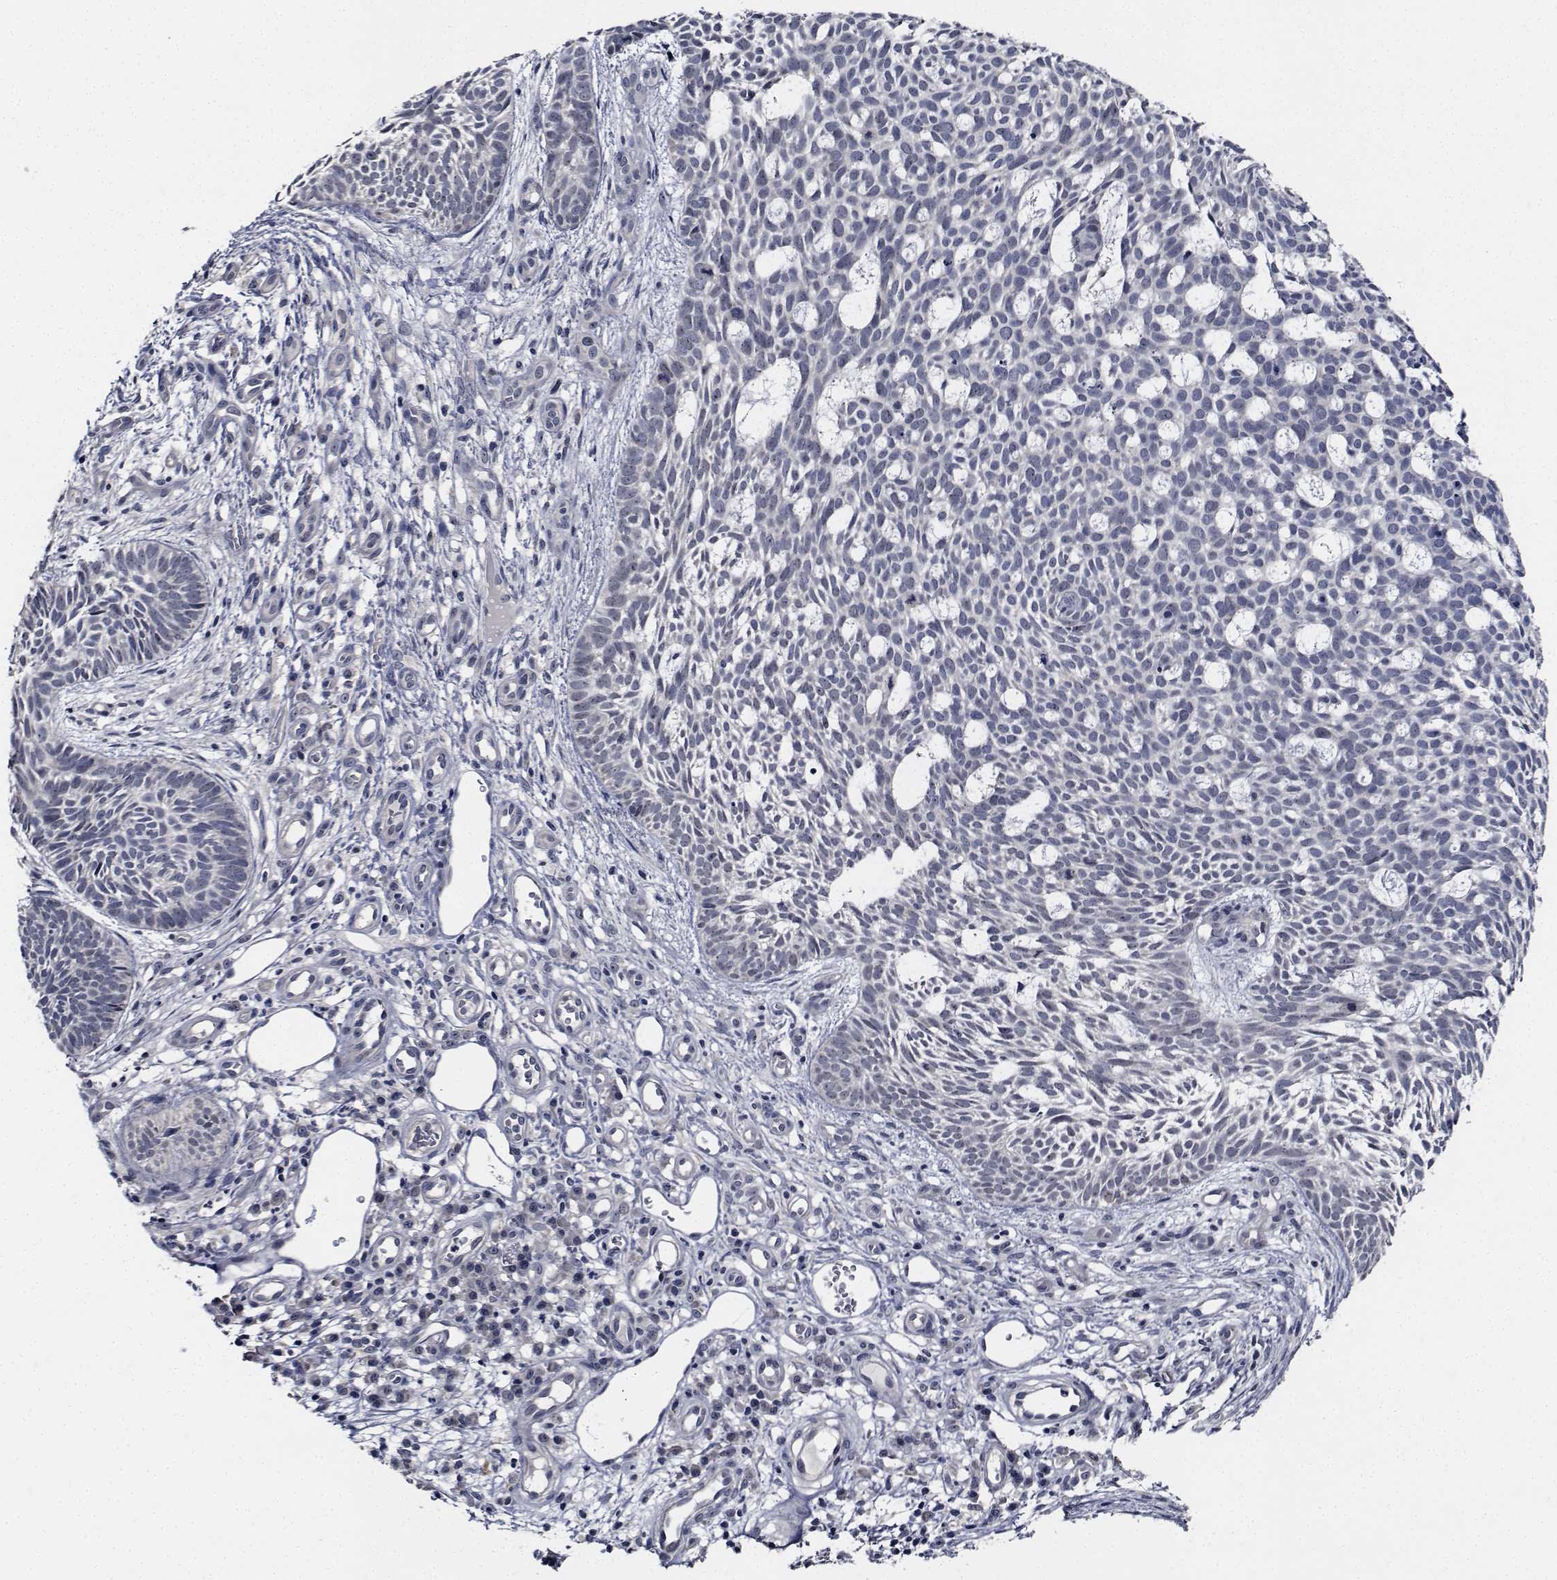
{"staining": {"intensity": "negative", "quantity": "none", "location": "none"}, "tissue": "skin cancer", "cell_type": "Tumor cells", "image_type": "cancer", "snomed": [{"axis": "morphology", "description": "Basal cell carcinoma"}, {"axis": "topography", "description": "Skin"}], "caption": "Protein analysis of skin basal cell carcinoma demonstrates no significant expression in tumor cells.", "gene": "NVL", "patient": {"sex": "male", "age": 59}}